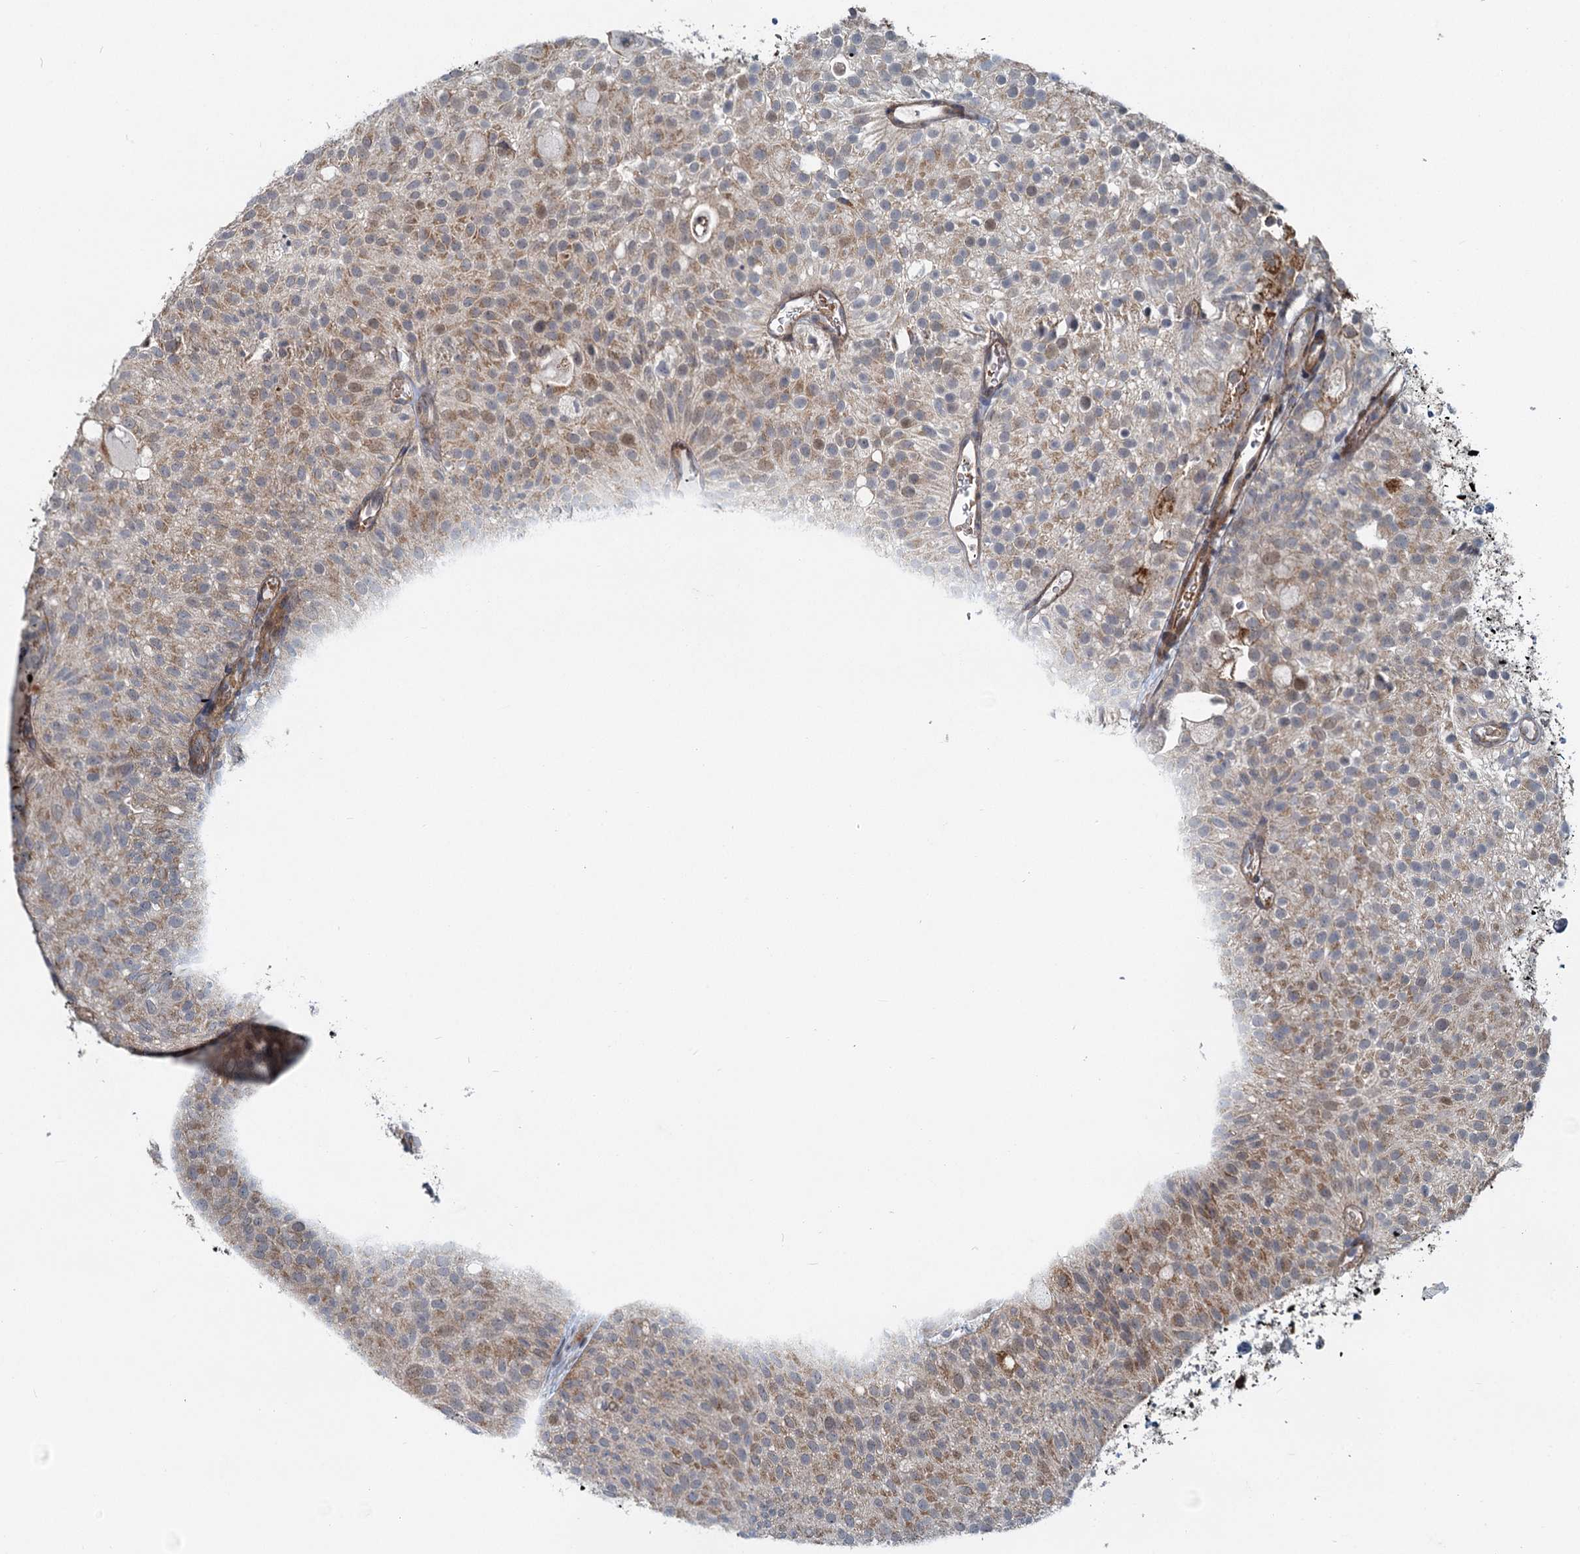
{"staining": {"intensity": "moderate", "quantity": "25%-75%", "location": "cytoplasmic/membranous"}, "tissue": "urothelial cancer", "cell_type": "Tumor cells", "image_type": "cancer", "snomed": [{"axis": "morphology", "description": "Urothelial carcinoma, Low grade"}, {"axis": "topography", "description": "Urinary bladder"}], "caption": "Moderate cytoplasmic/membranous positivity for a protein is present in approximately 25%-75% of tumor cells of low-grade urothelial carcinoma using immunohistochemistry.", "gene": "ADCY2", "patient": {"sex": "male", "age": 78}}